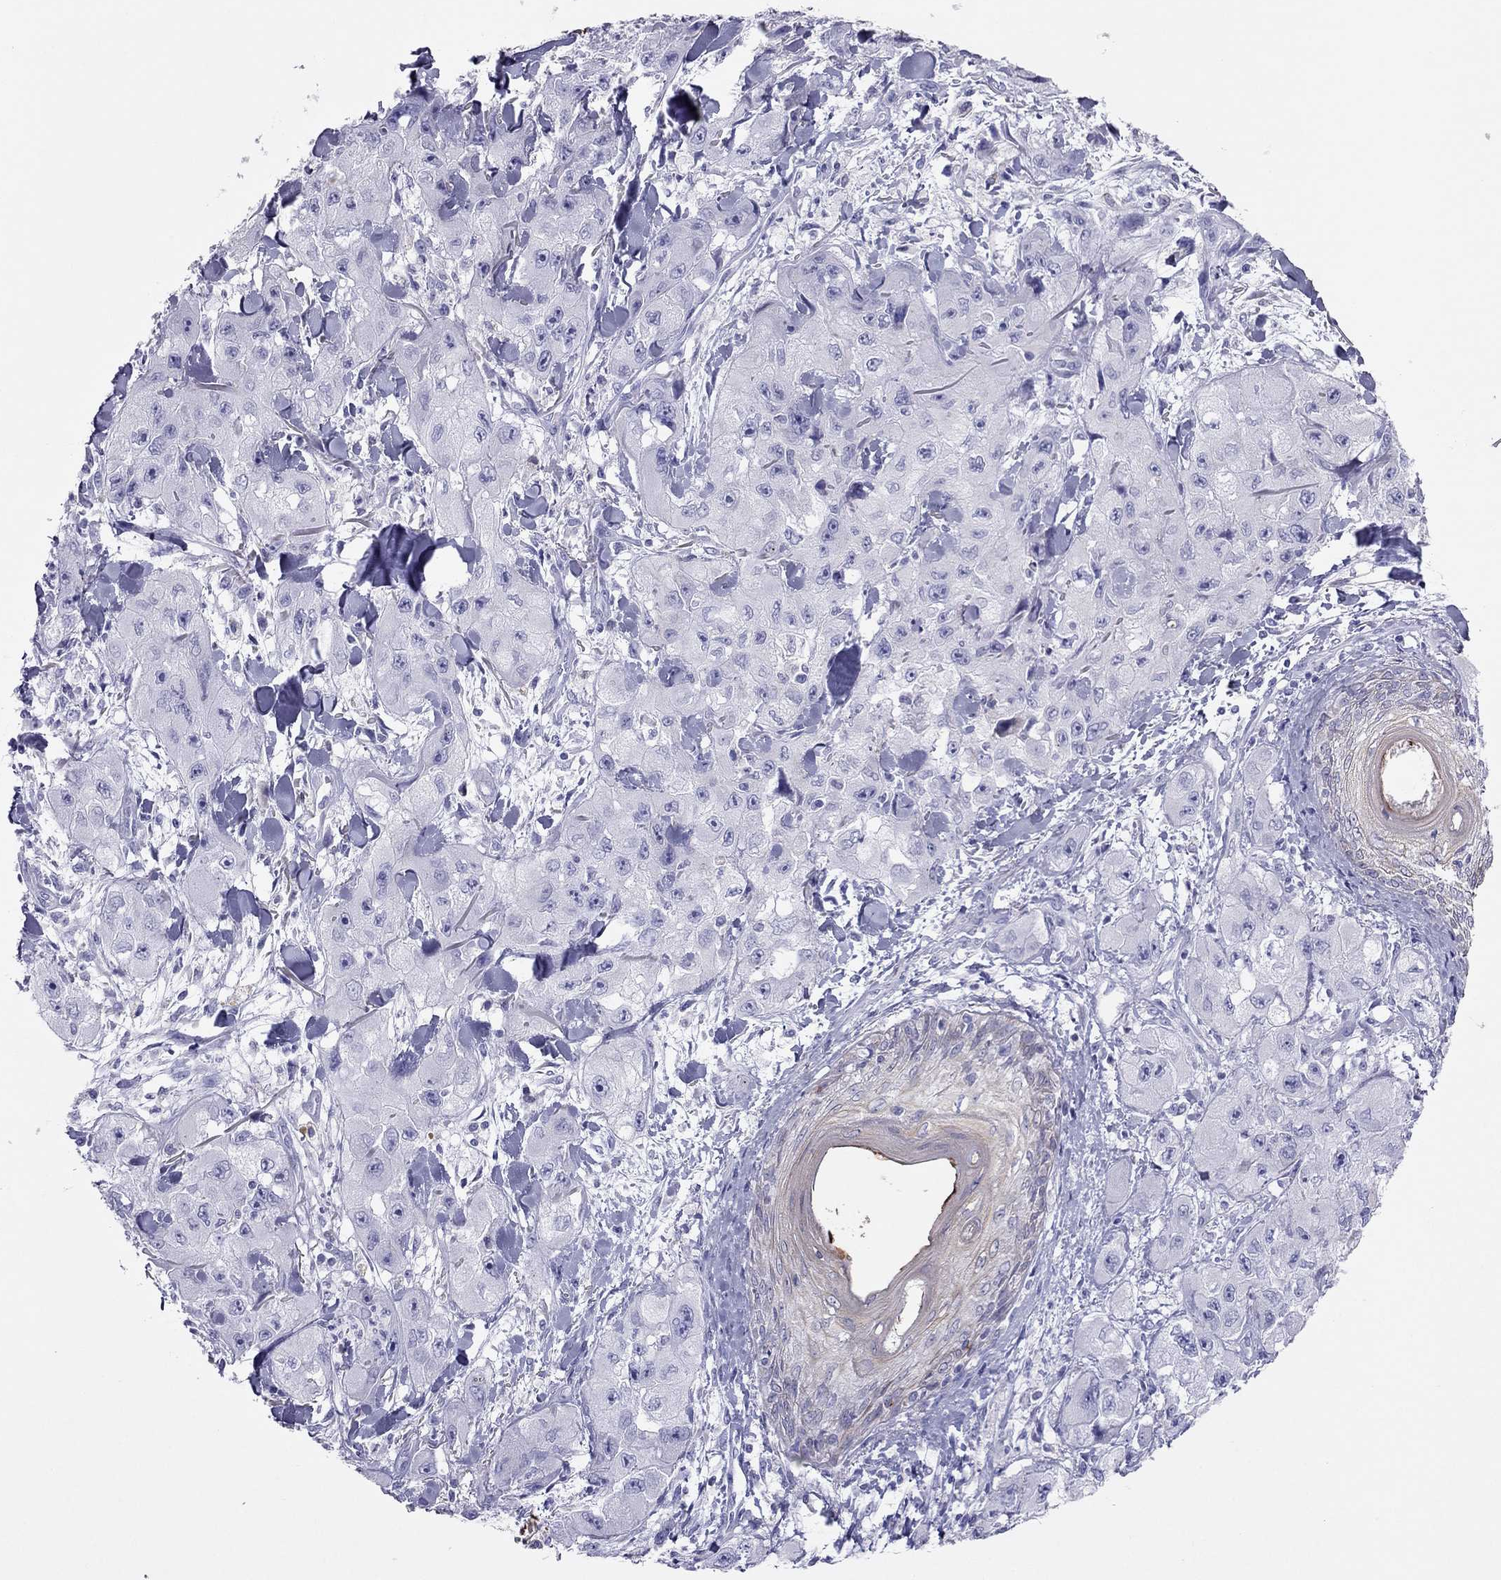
{"staining": {"intensity": "negative", "quantity": "none", "location": "none"}, "tissue": "skin cancer", "cell_type": "Tumor cells", "image_type": "cancer", "snomed": [{"axis": "morphology", "description": "Squamous cell carcinoma, NOS"}, {"axis": "topography", "description": "Skin"}, {"axis": "topography", "description": "Subcutis"}], "caption": "Immunohistochemistry micrograph of neoplastic tissue: squamous cell carcinoma (skin) stained with DAB (3,3'-diaminobenzidine) reveals no significant protein expression in tumor cells.", "gene": "MAEL", "patient": {"sex": "male", "age": 73}}